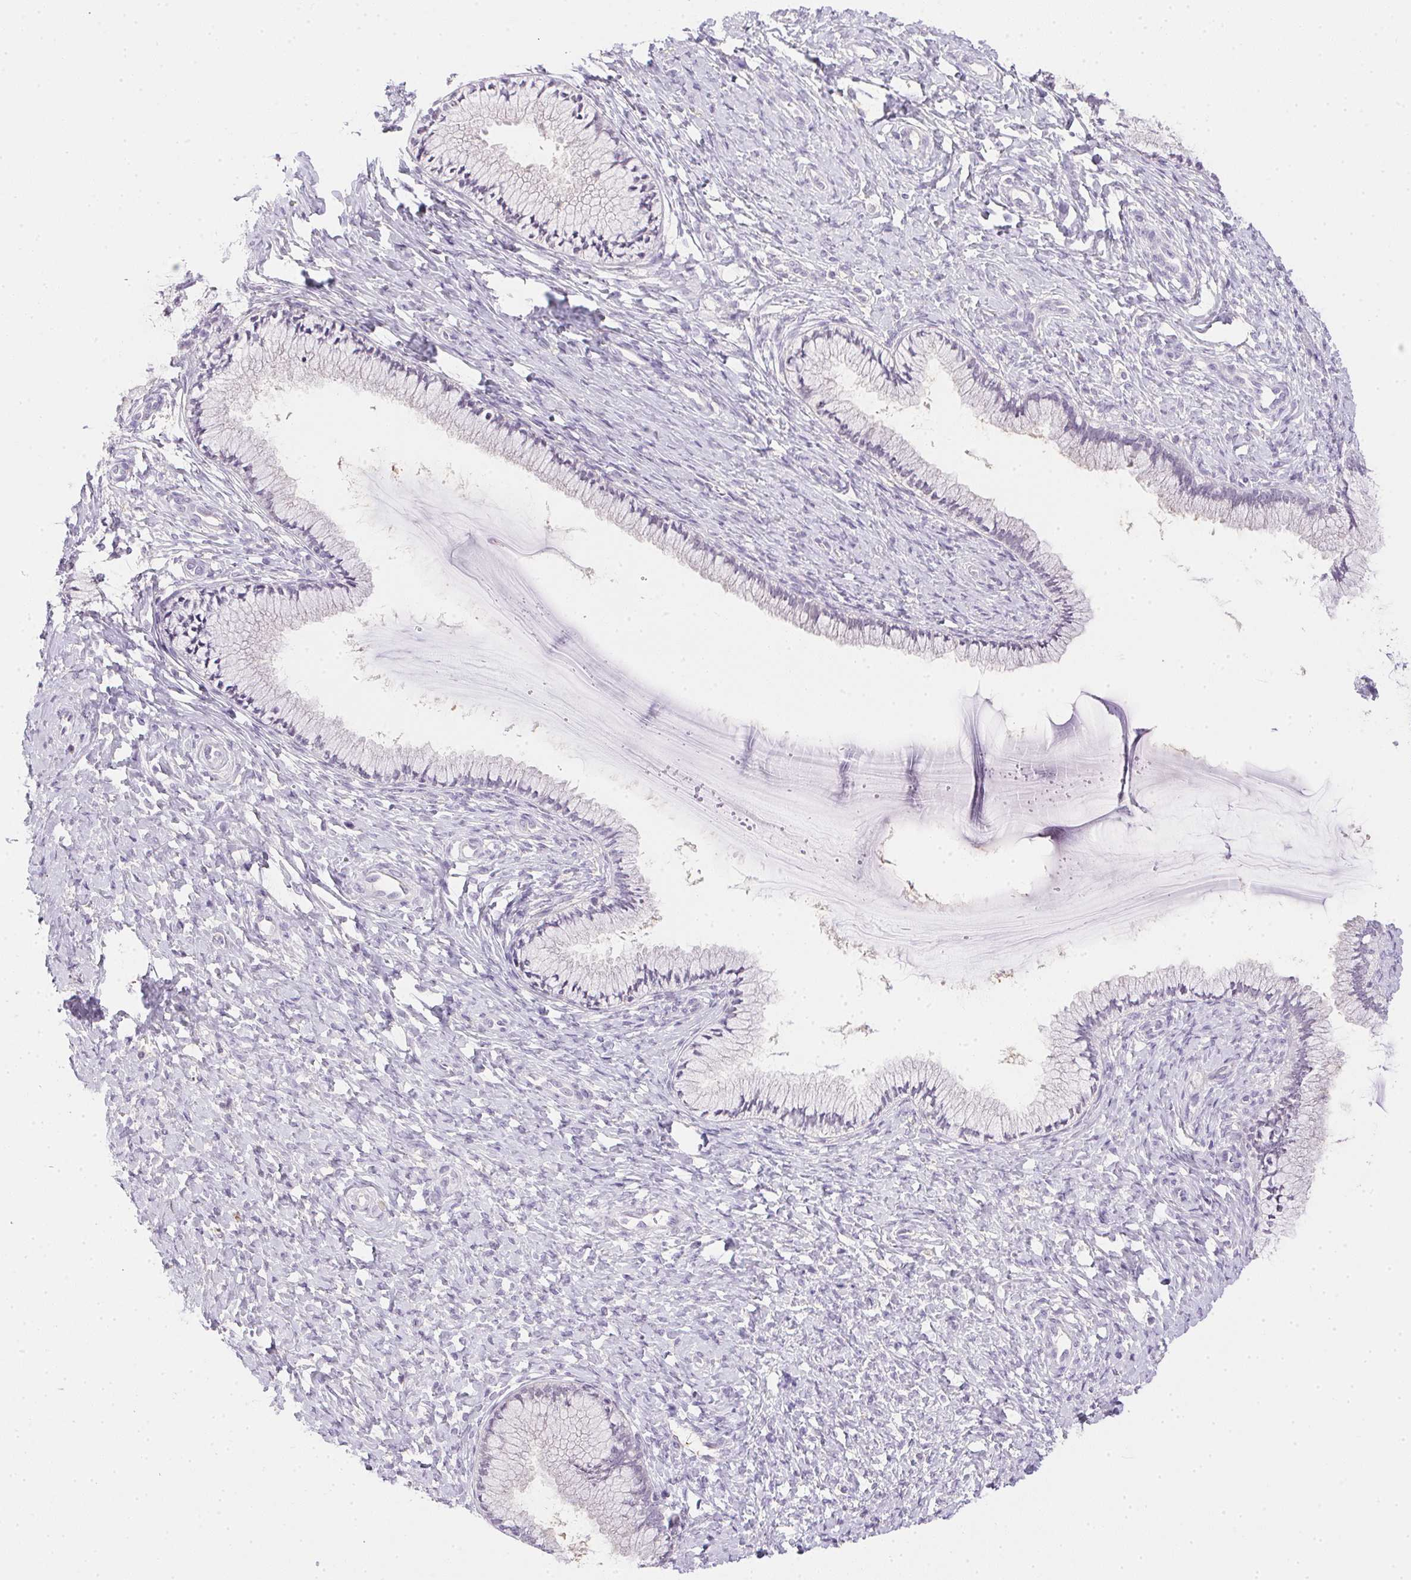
{"staining": {"intensity": "negative", "quantity": "none", "location": "none"}, "tissue": "cervix", "cell_type": "Glandular cells", "image_type": "normal", "snomed": [{"axis": "morphology", "description": "Normal tissue, NOS"}, {"axis": "topography", "description": "Cervix"}], "caption": "High power microscopy photomicrograph of an IHC photomicrograph of benign cervix, revealing no significant staining in glandular cells. Brightfield microscopy of immunohistochemistry stained with DAB (3,3'-diaminobenzidine) (brown) and hematoxylin (blue), captured at high magnification.", "gene": "PRL", "patient": {"sex": "female", "age": 37}}